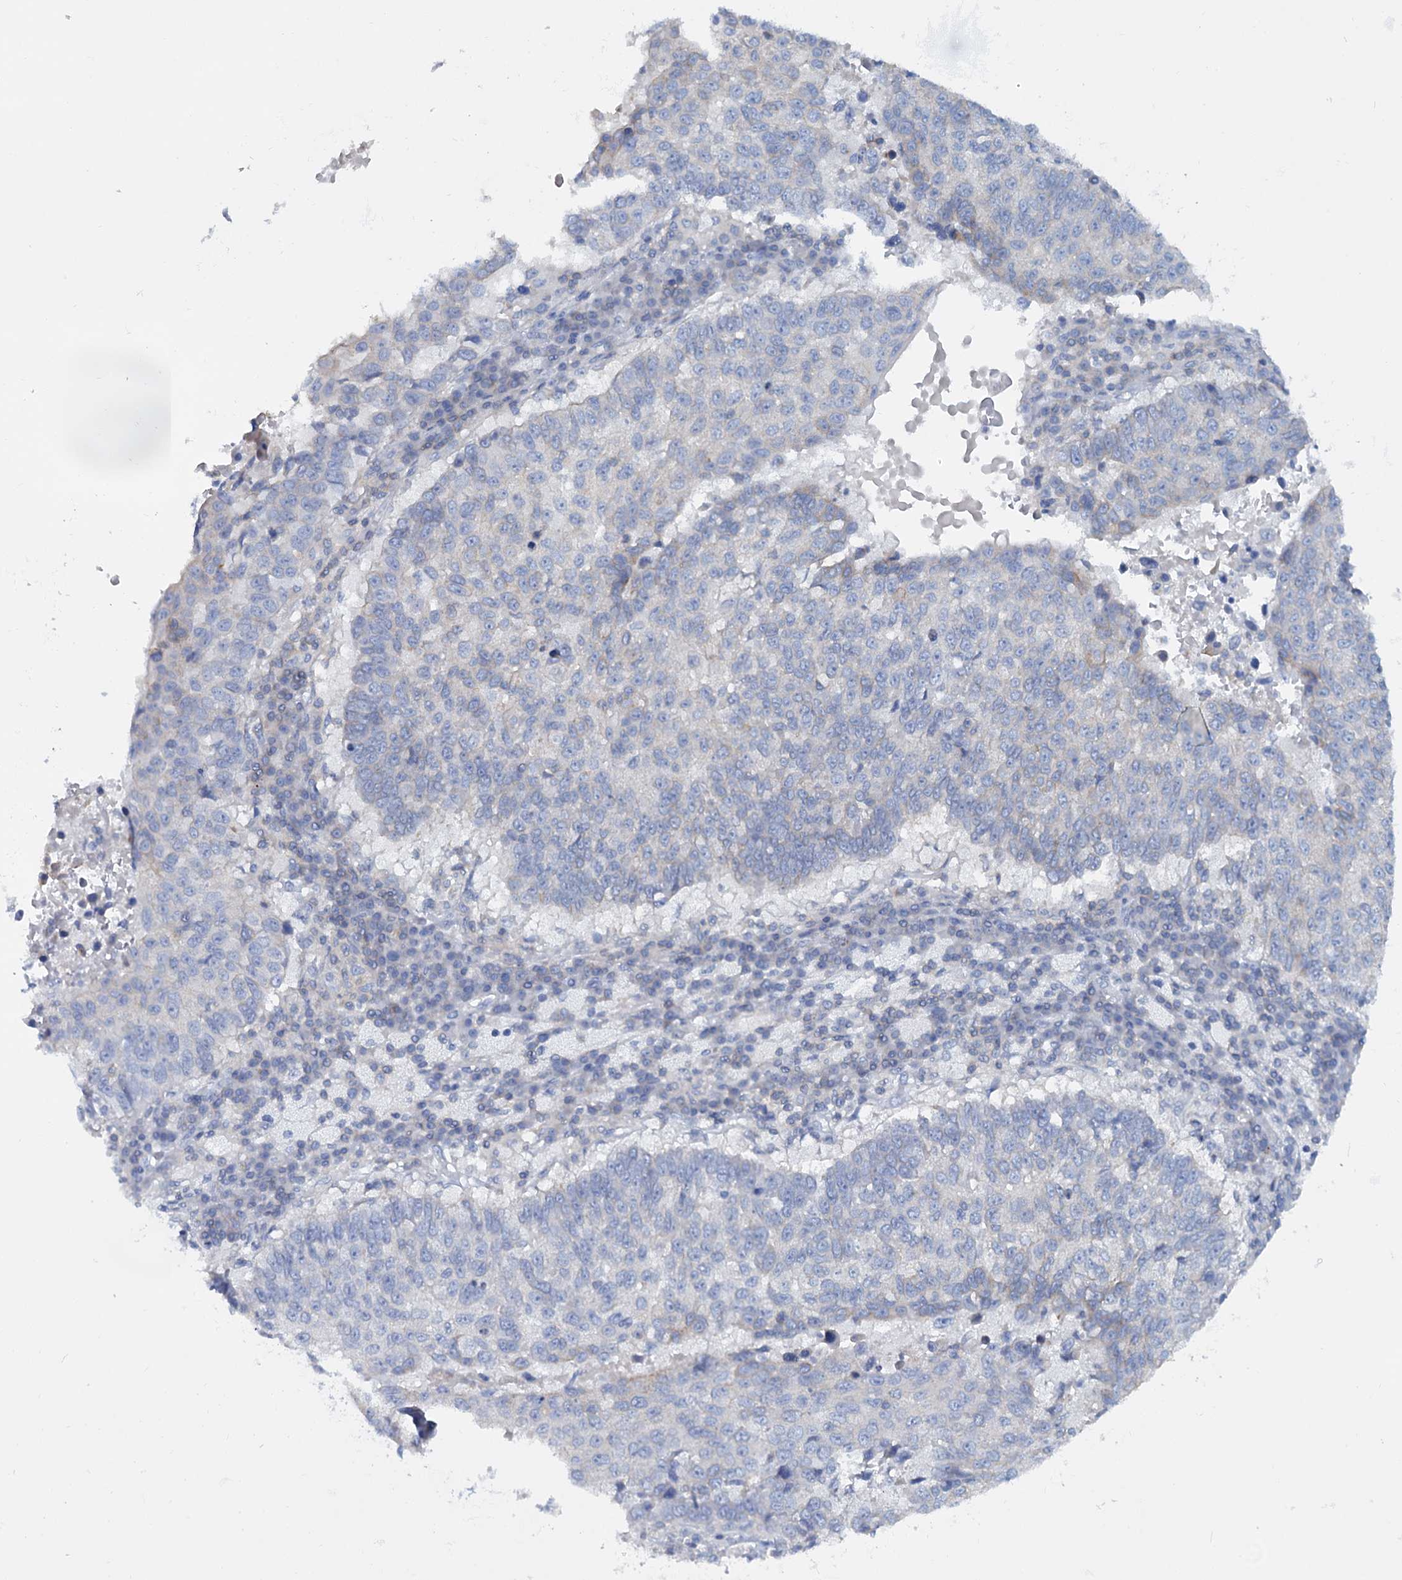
{"staining": {"intensity": "negative", "quantity": "none", "location": "none"}, "tissue": "lung cancer", "cell_type": "Tumor cells", "image_type": "cancer", "snomed": [{"axis": "morphology", "description": "Squamous cell carcinoma, NOS"}, {"axis": "topography", "description": "Lung"}], "caption": "High magnification brightfield microscopy of lung cancer (squamous cell carcinoma) stained with DAB (brown) and counterstained with hematoxylin (blue): tumor cells show no significant positivity.", "gene": "LRCH4", "patient": {"sex": "male", "age": 73}}